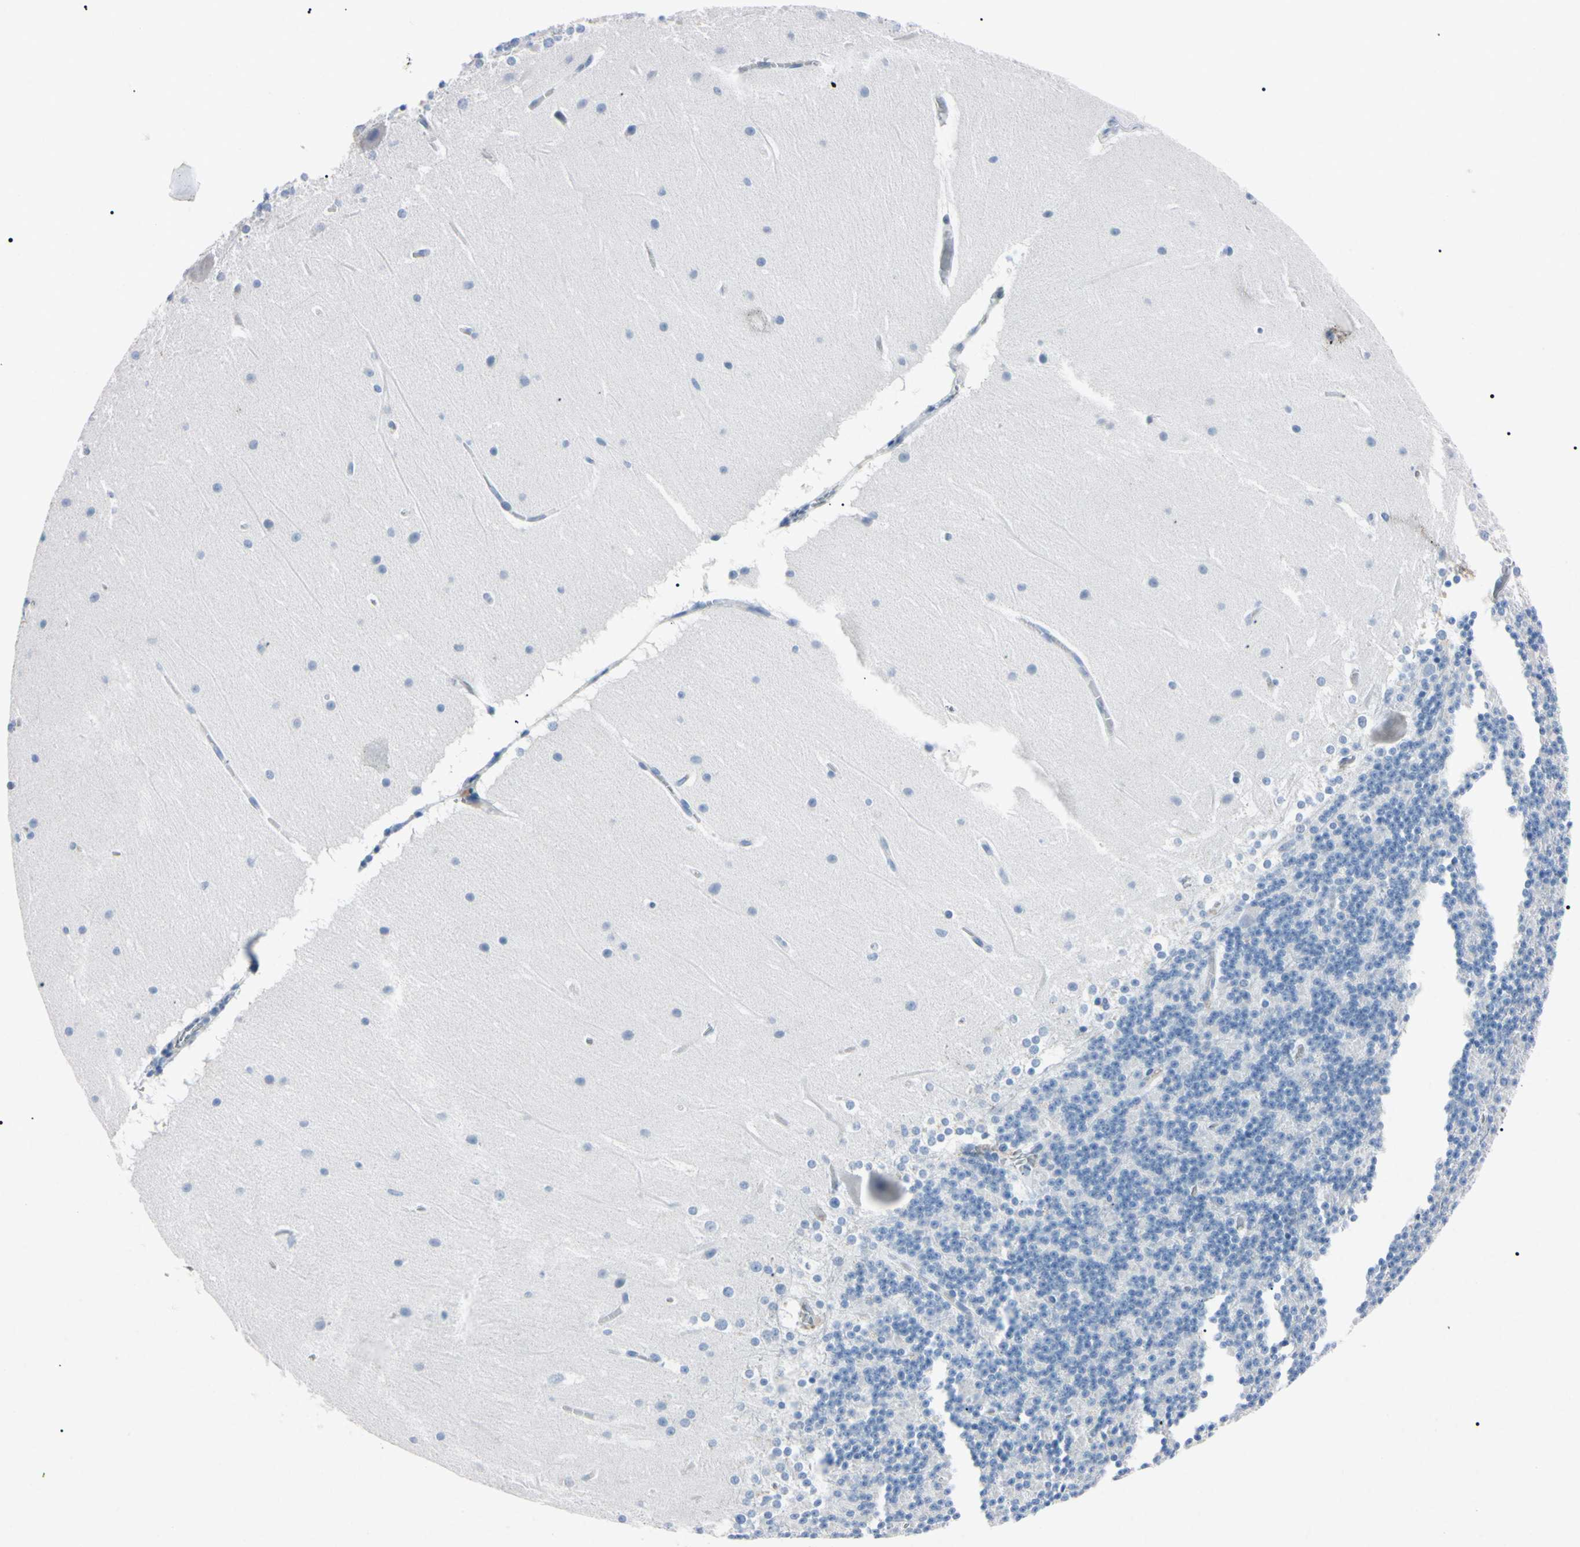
{"staining": {"intensity": "negative", "quantity": "none", "location": "none"}, "tissue": "cerebellum", "cell_type": "Cells in granular layer", "image_type": "normal", "snomed": [{"axis": "morphology", "description": "Normal tissue, NOS"}, {"axis": "topography", "description": "Cerebellum"}], "caption": "High magnification brightfield microscopy of normal cerebellum stained with DAB (brown) and counterstained with hematoxylin (blue): cells in granular layer show no significant staining.", "gene": "ELN", "patient": {"sex": "female", "age": 19}}